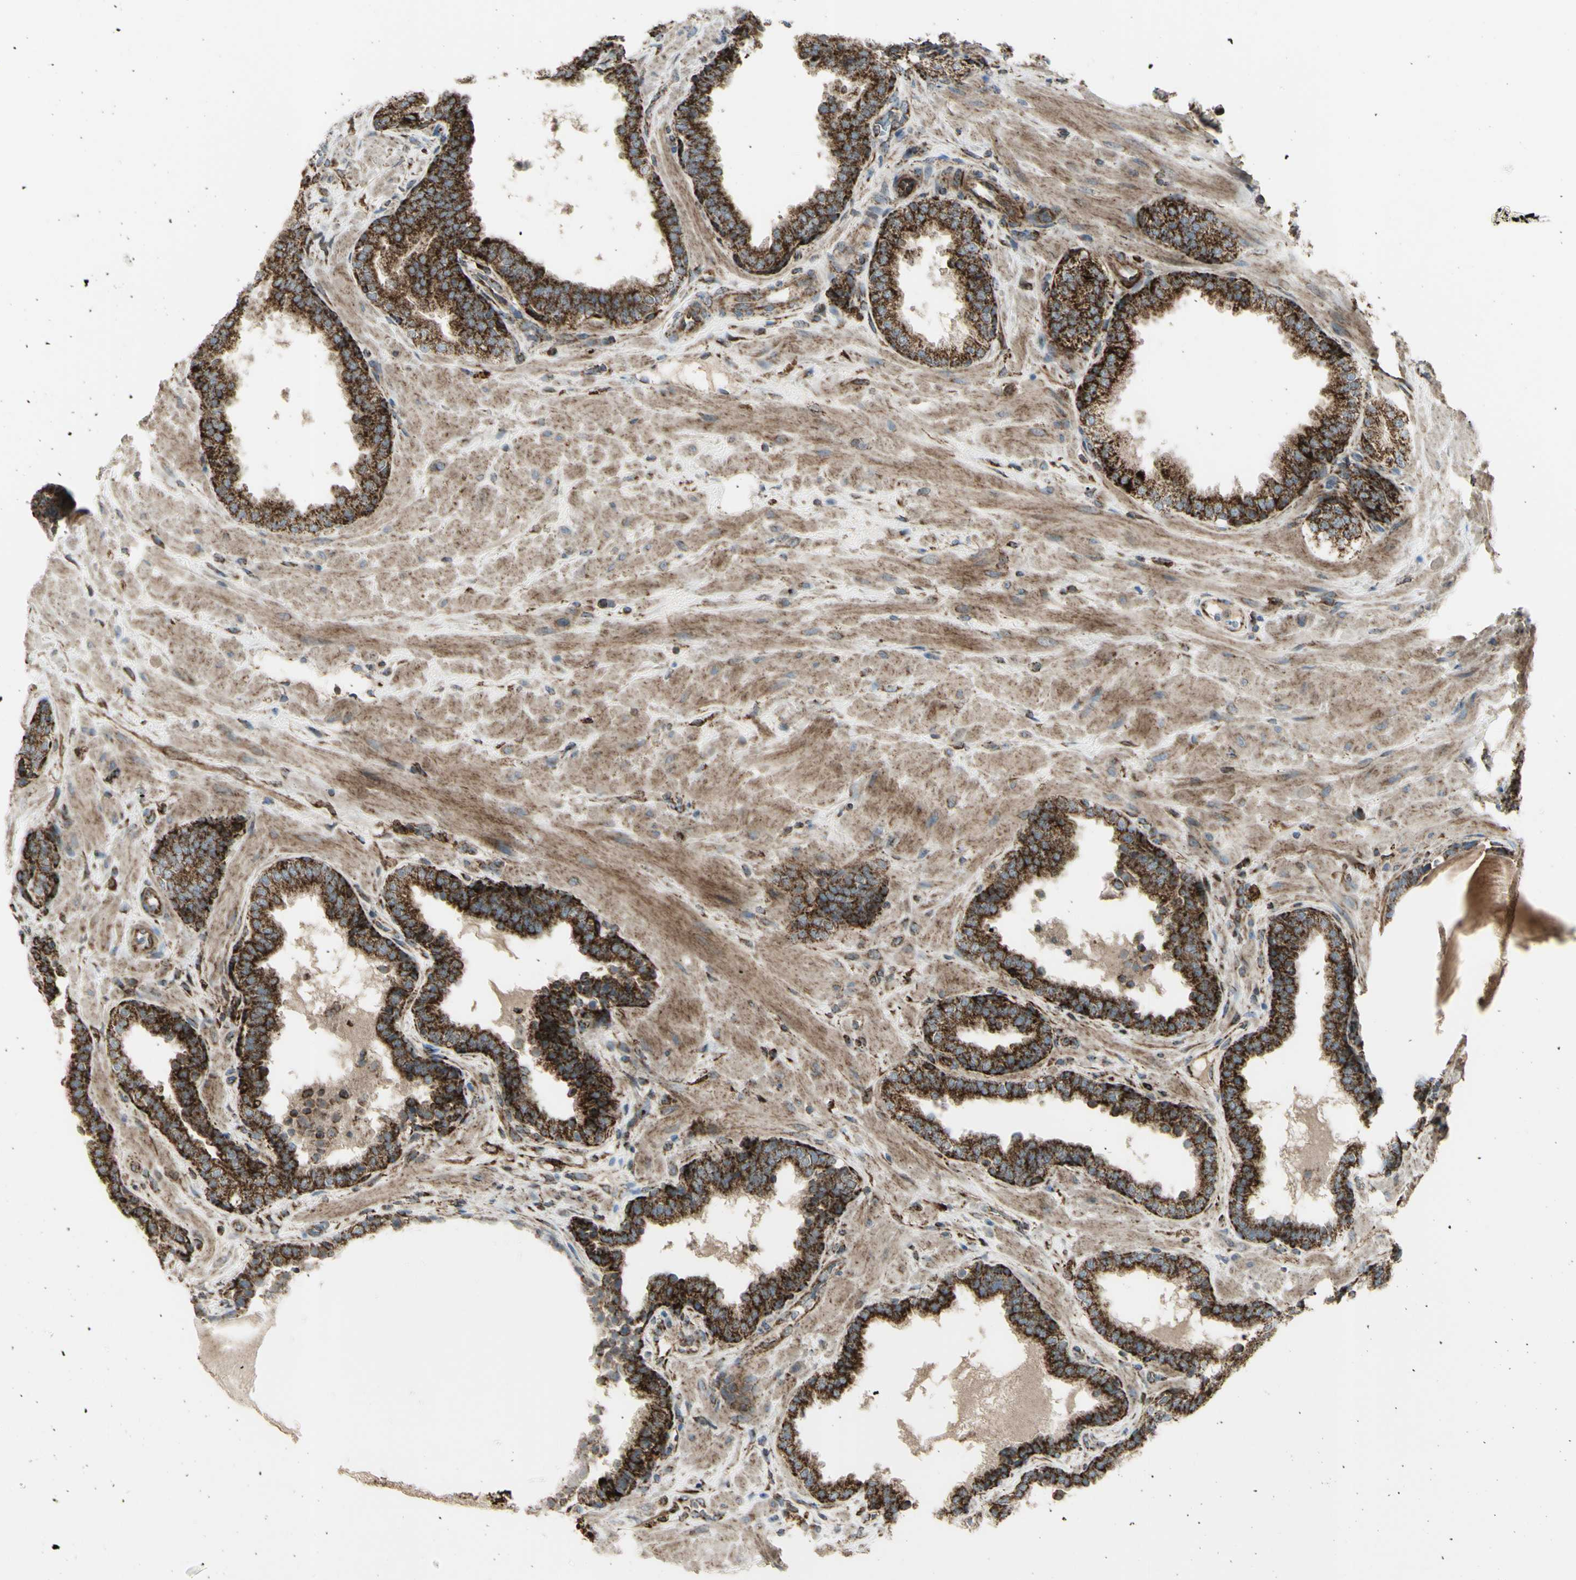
{"staining": {"intensity": "strong", "quantity": ">75%", "location": "cytoplasmic/membranous"}, "tissue": "prostate", "cell_type": "Glandular cells", "image_type": "normal", "snomed": [{"axis": "morphology", "description": "Normal tissue, NOS"}, {"axis": "topography", "description": "Prostate"}], "caption": "Protein staining reveals strong cytoplasmic/membranous staining in approximately >75% of glandular cells in unremarkable prostate.", "gene": "CYB5R1", "patient": {"sex": "male", "age": 51}}